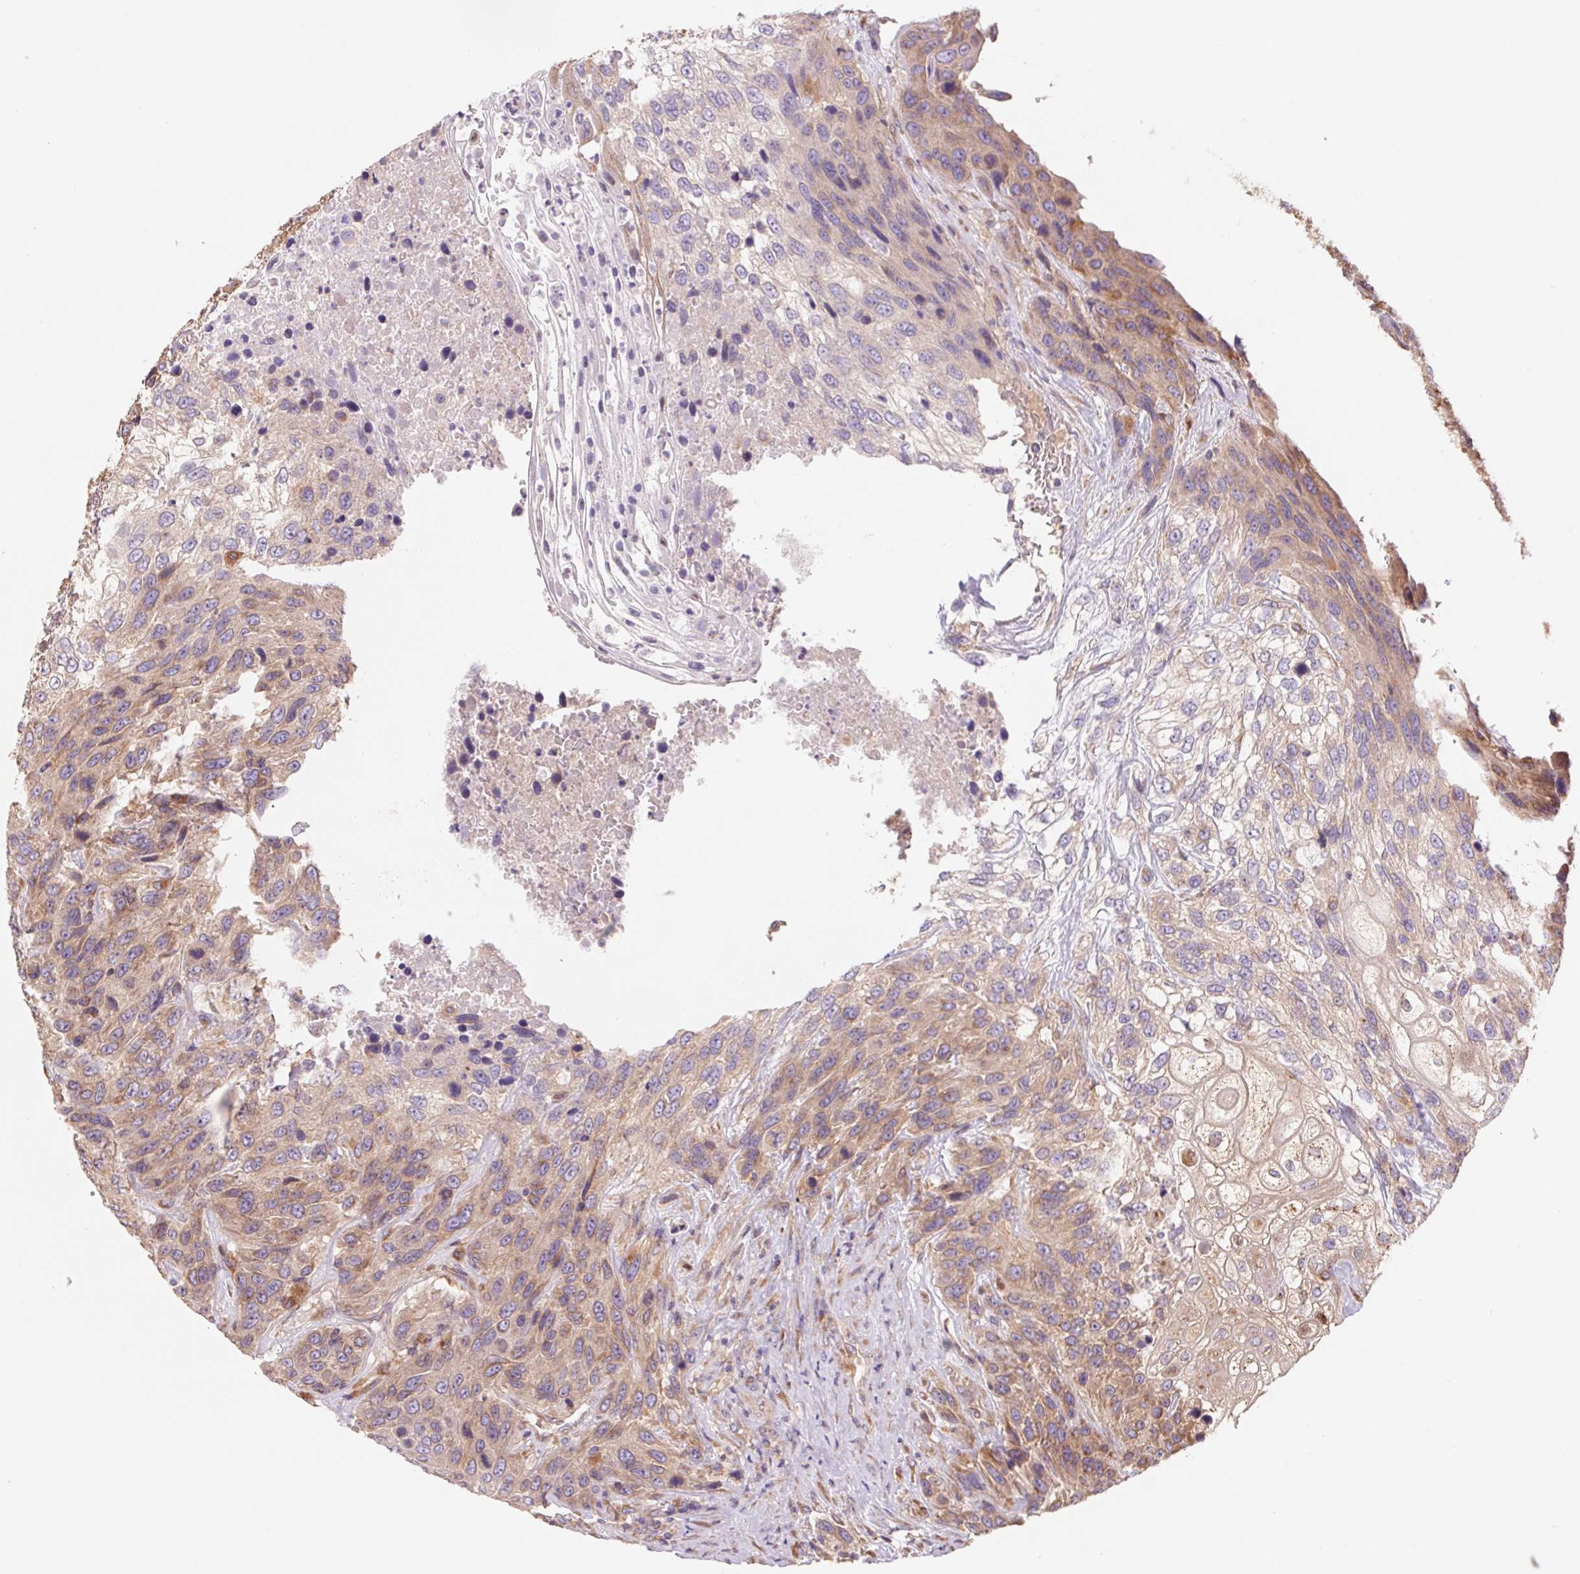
{"staining": {"intensity": "weak", "quantity": "25%-75%", "location": "cytoplasmic/membranous"}, "tissue": "urothelial cancer", "cell_type": "Tumor cells", "image_type": "cancer", "snomed": [{"axis": "morphology", "description": "Urothelial carcinoma, High grade"}, {"axis": "topography", "description": "Urinary bladder"}], "caption": "There is low levels of weak cytoplasmic/membranous positivity in tumor cells of urothelial cancer, as demonstrated by immunohistochemical staining (brown color).", "gene": "RAB1A", "patient": {"sex": "female", "age": 70}}